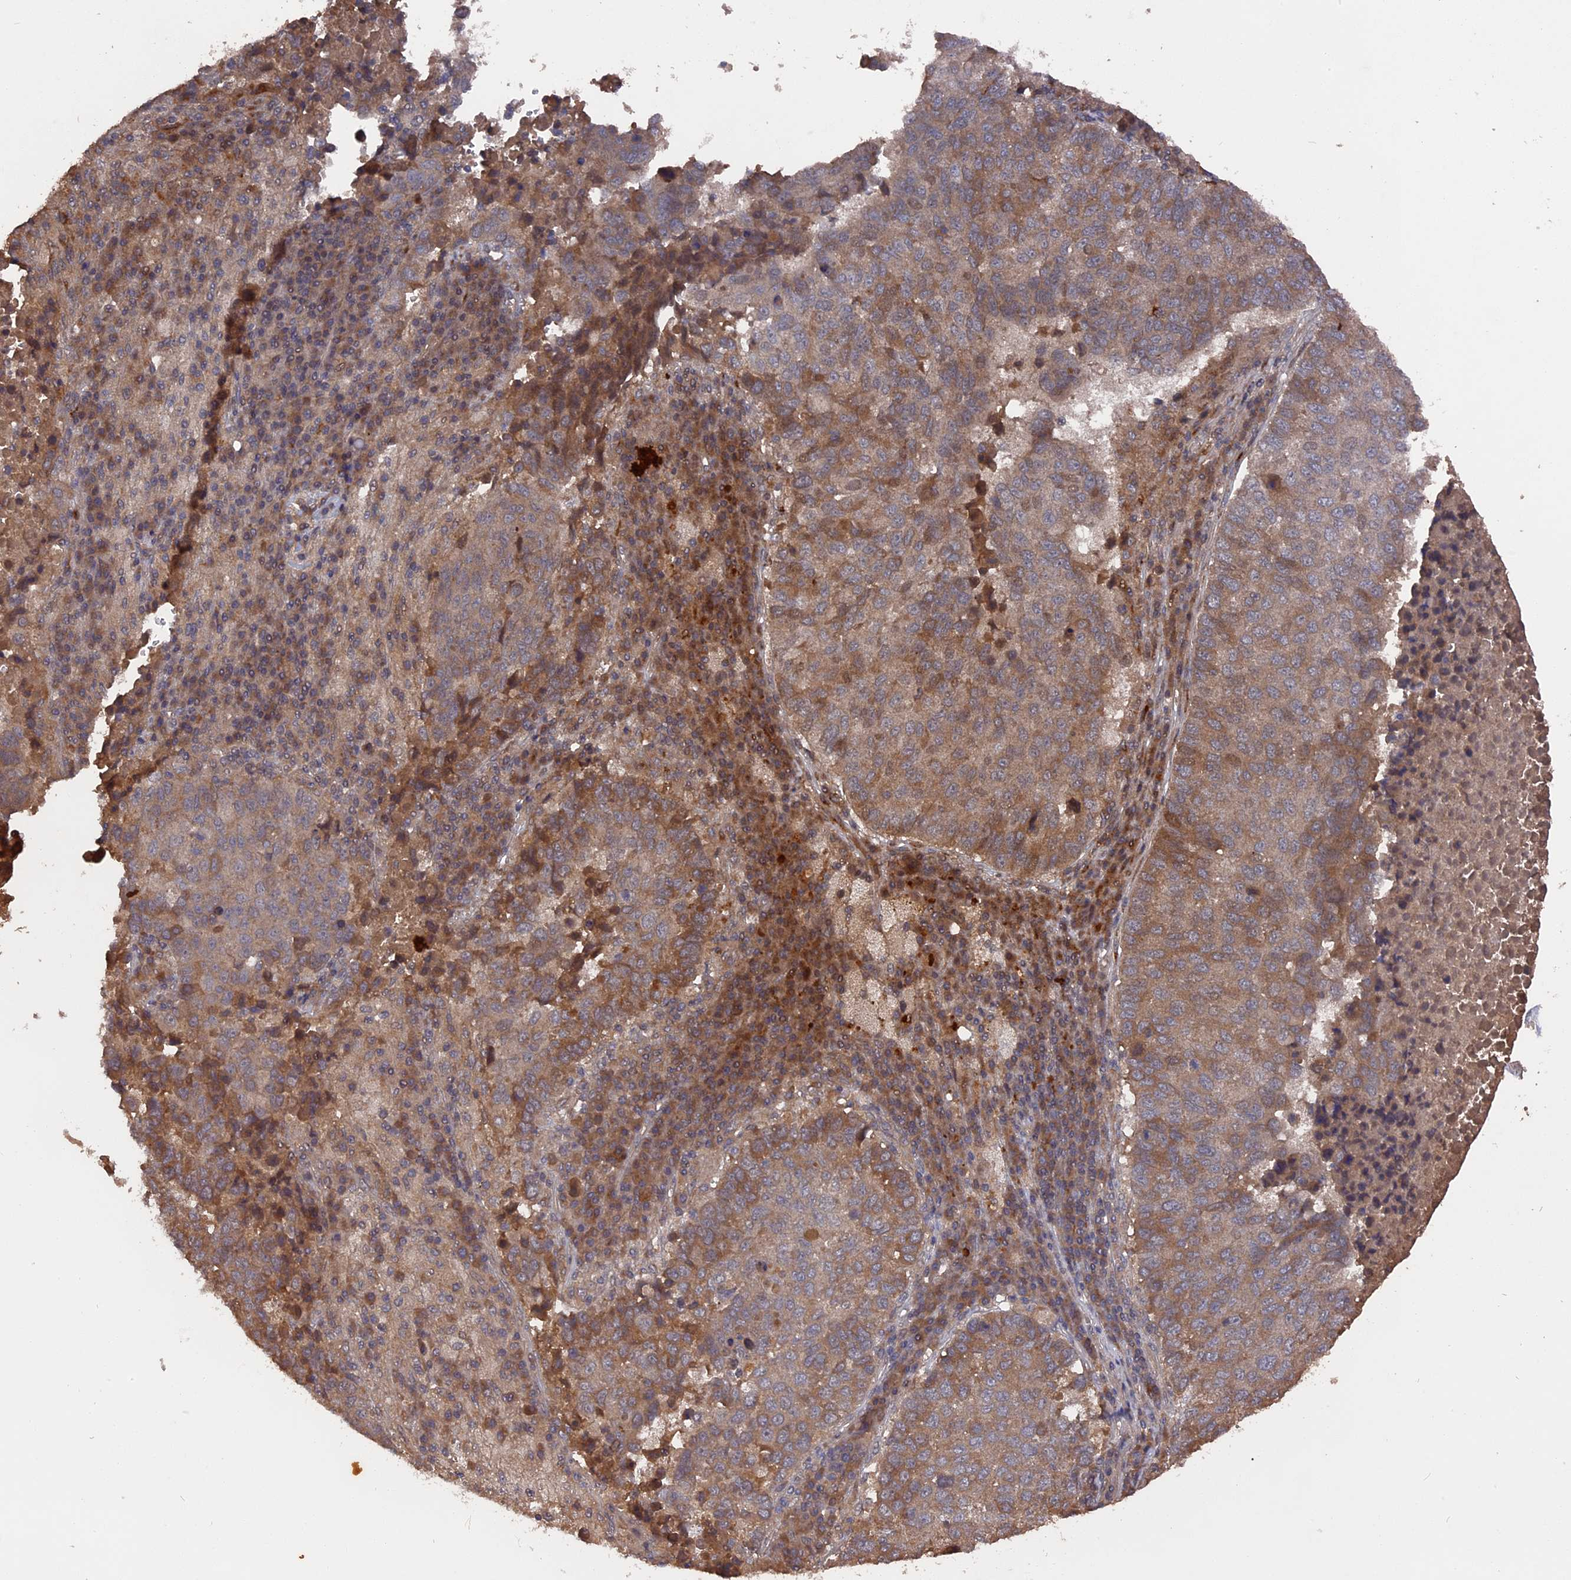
{"staining": {"intensity": "moderate", "quantity": "25%-75%", "location": "cytoplasmic/membranous"}, "tissue": "lung cancer", "cell_type": "Tumor cells", "image_type": "cancer", "snomed": [{"axis": "morphology", "description": "Squamous cell carcinoma, NOS"}, {"axis": "topography", "description": "Lung"}], "caption": "The image displays staining of squamous cell carcinoma (lung), revealing moderate cytoplasmic/membranous protein staining (brown color) within tumor cells.", "gene": "TELO2", "patient": {"sex": "male", "age": 73}}